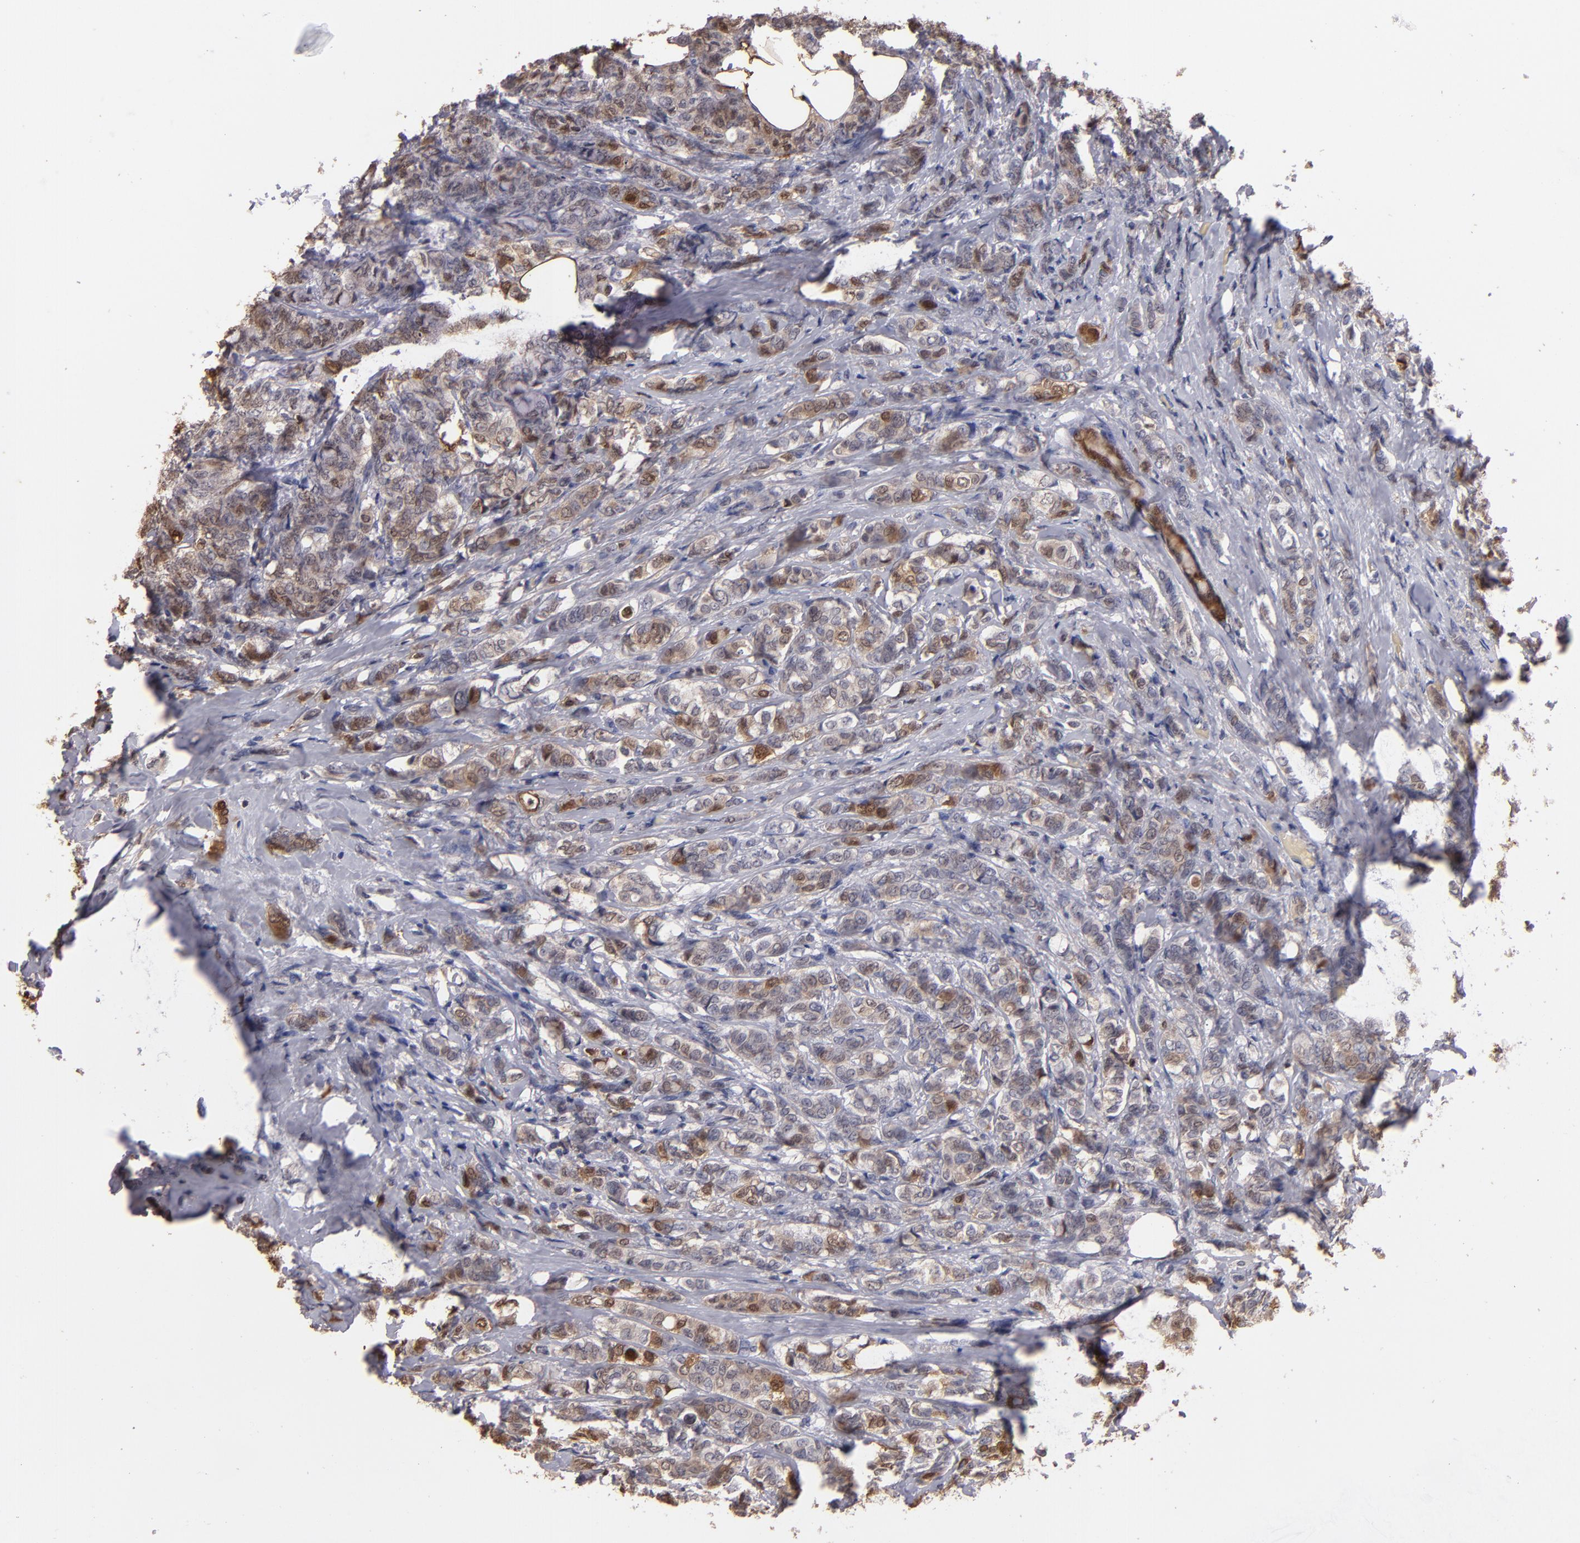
{"staining": {"intensity": "weak", "quantity": "25%-75%", "location": "cytoplasmic/membranous,nuclear"}, "tissue": "breast cancer", "cell_type": "Tumor cells", "image_type": "cancer", "snomed": [{"axis": "morphology", "description": "Lobular carcinoma"}, {"axis": "topography", "description": "Breast"}], "caption": "Human breast lobular carcinoma stained for a protein (brown) displays weak cytoplasmic/membranous and nuclear positive expression in approximately 25%-75% of tumor cells.", "gene": "S100A1", "patient": {"sex": "female", "age": 60}}